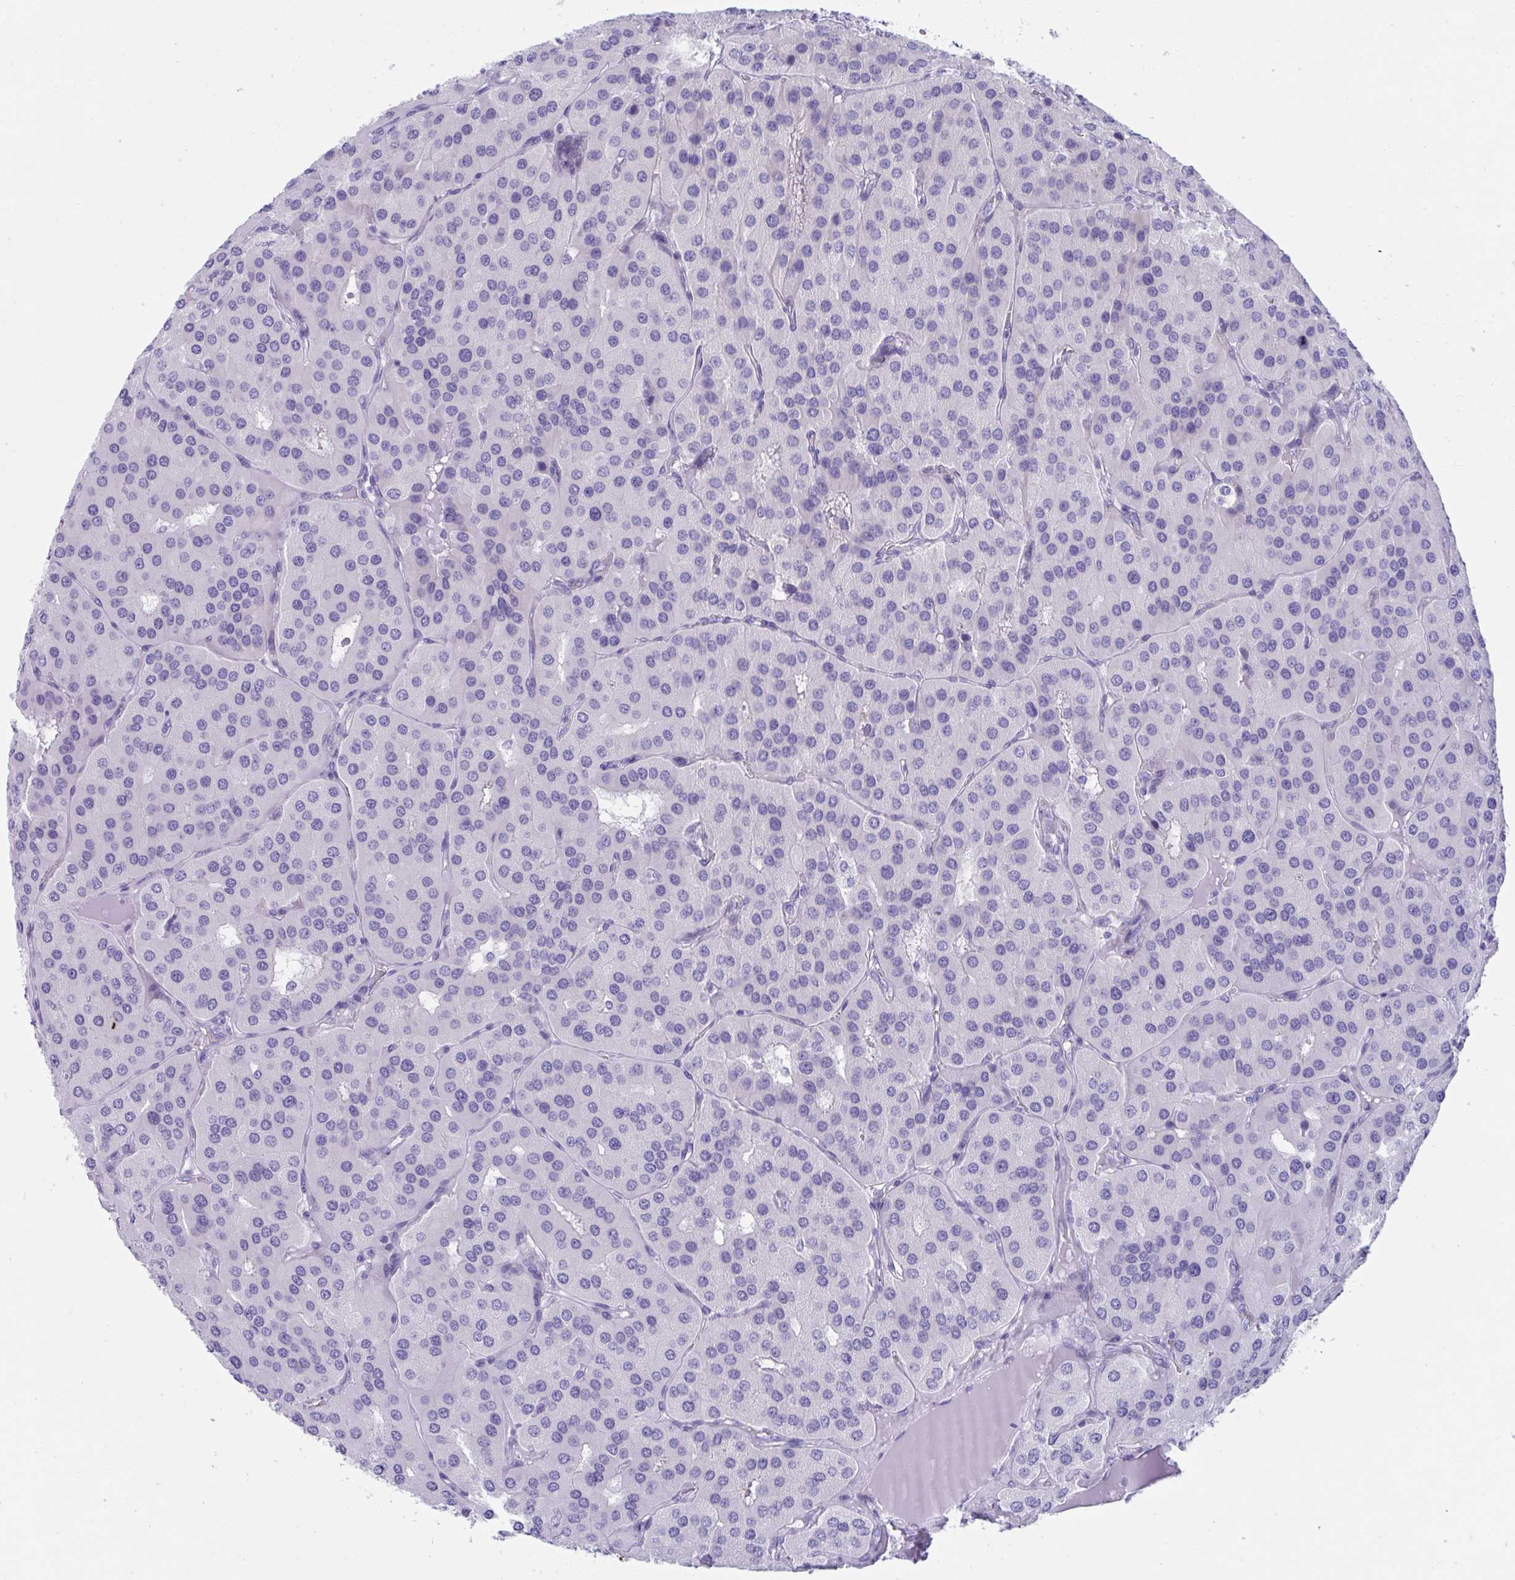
{"staining": {"intensity": "negative", "quantity": "none", "location": "none"}, "tissue": "parathyroid gland", "cell_type": "Glandular cells", "image_type": "normal", "snomed": [{"axis": "morphology", "description": "Normal tissue, NOS"}, {"axis": "morphology", "description": "Adenoma, NOS"}, {"axis": "topography", "description": "Parathyroid gland"}], "caption": "This image is of normal parathyroid gland stained with IHC to label a protein in brown with the nuclei are counter-stained blue. There is no positivity in glandular cells.", "gene": "TTC30A", "patient": {"sex": "female", "age": 86}}